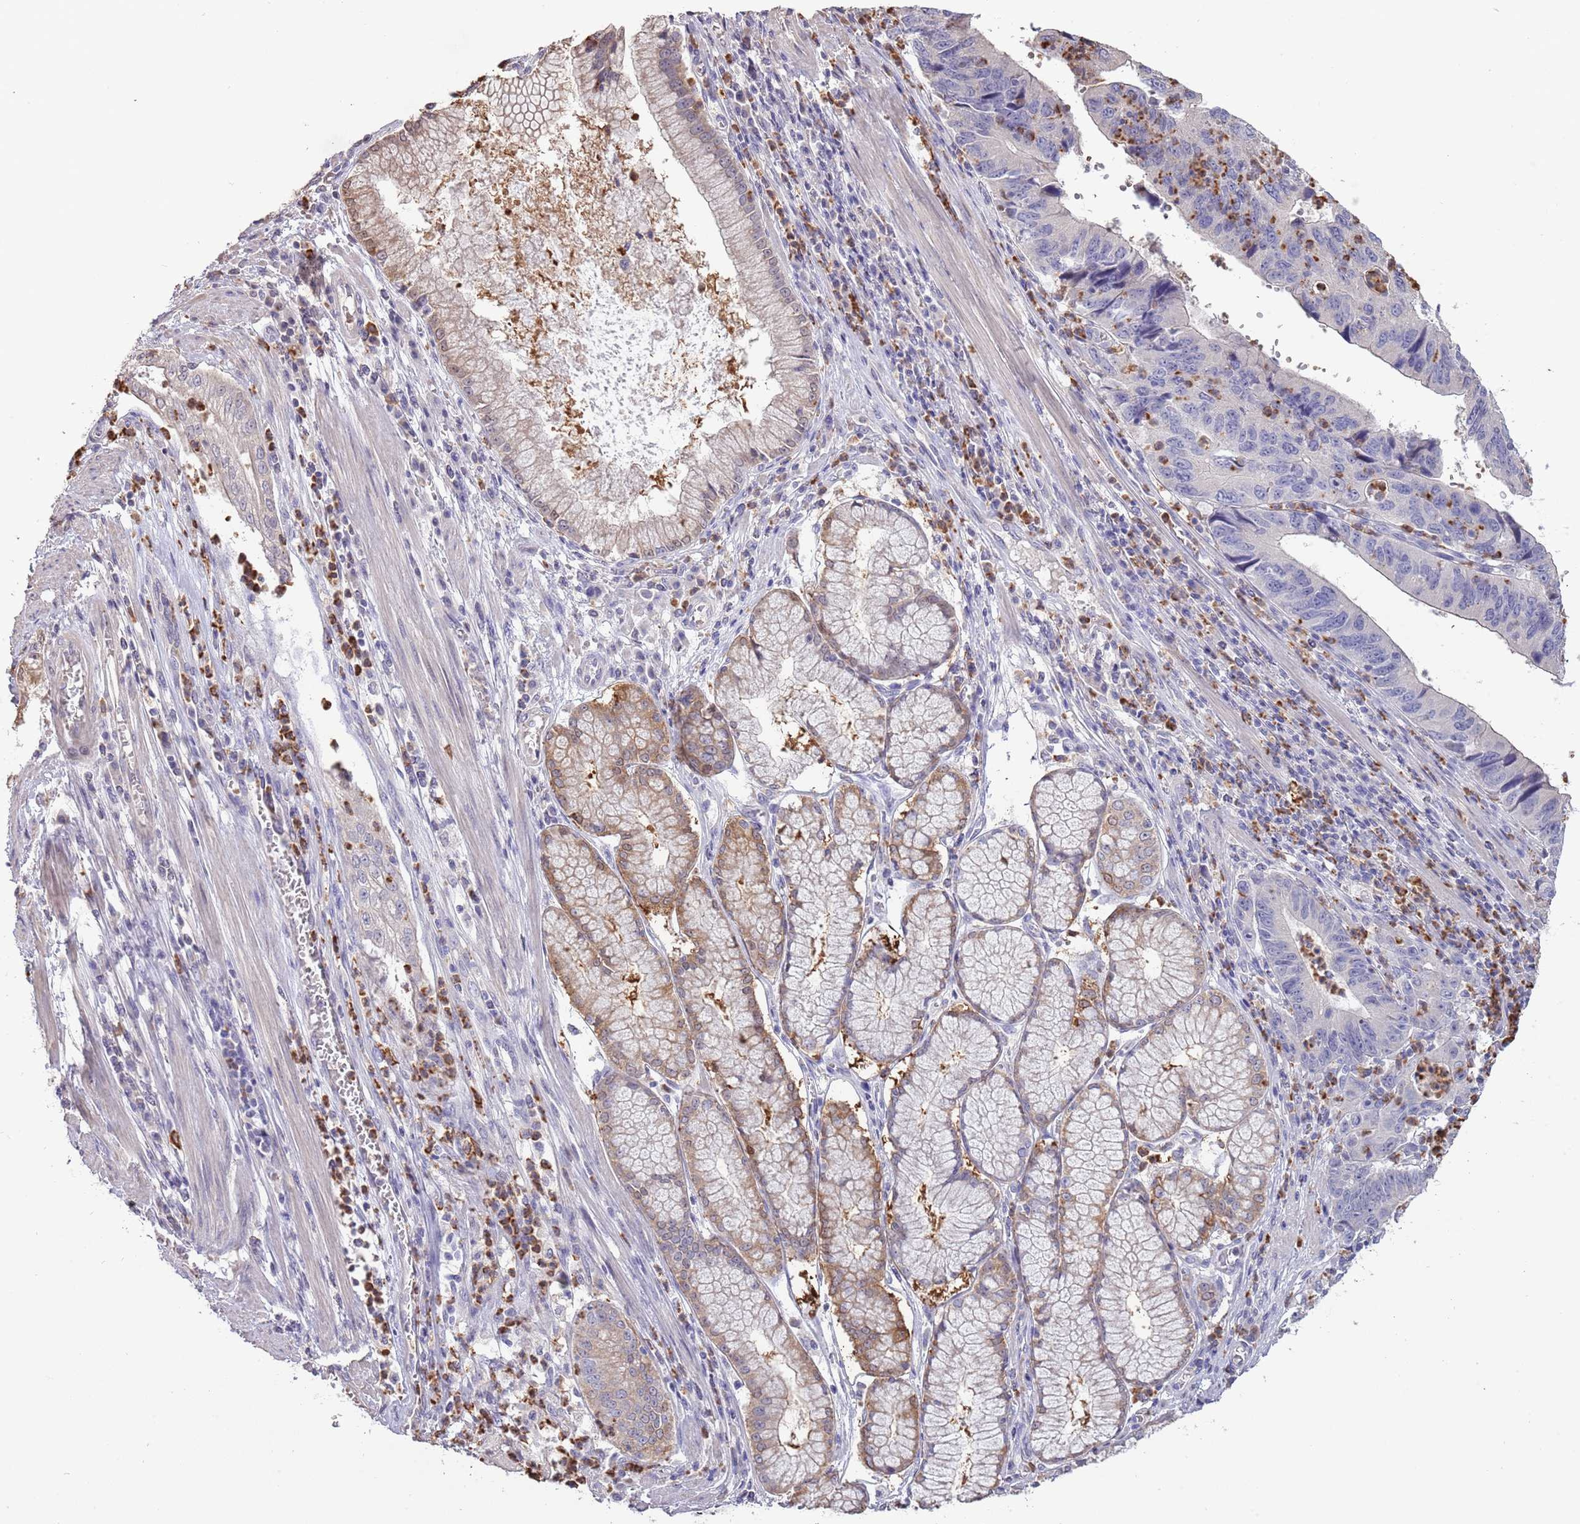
{"staining": {"intensity": "negative", "quantity": "none", "location": "none"}, "tissue": "stomach cancer", "cell_type": "Tumor cells", "image_type": "cancer", "snomed": [{"axis": "morphology", "description": "Adenocarcinoma, NOS"}, {"axis": "topography", "description": "Stomach"}], "caption": "Tumor cells are negative for brown protein staining in adenocarcinoma (stomach). (DAB immunohistochemistry visualized using brightfield microscopy, high magnification).", "gene": "P2RY13", "patient": {"sex": "male", "age": 59}}